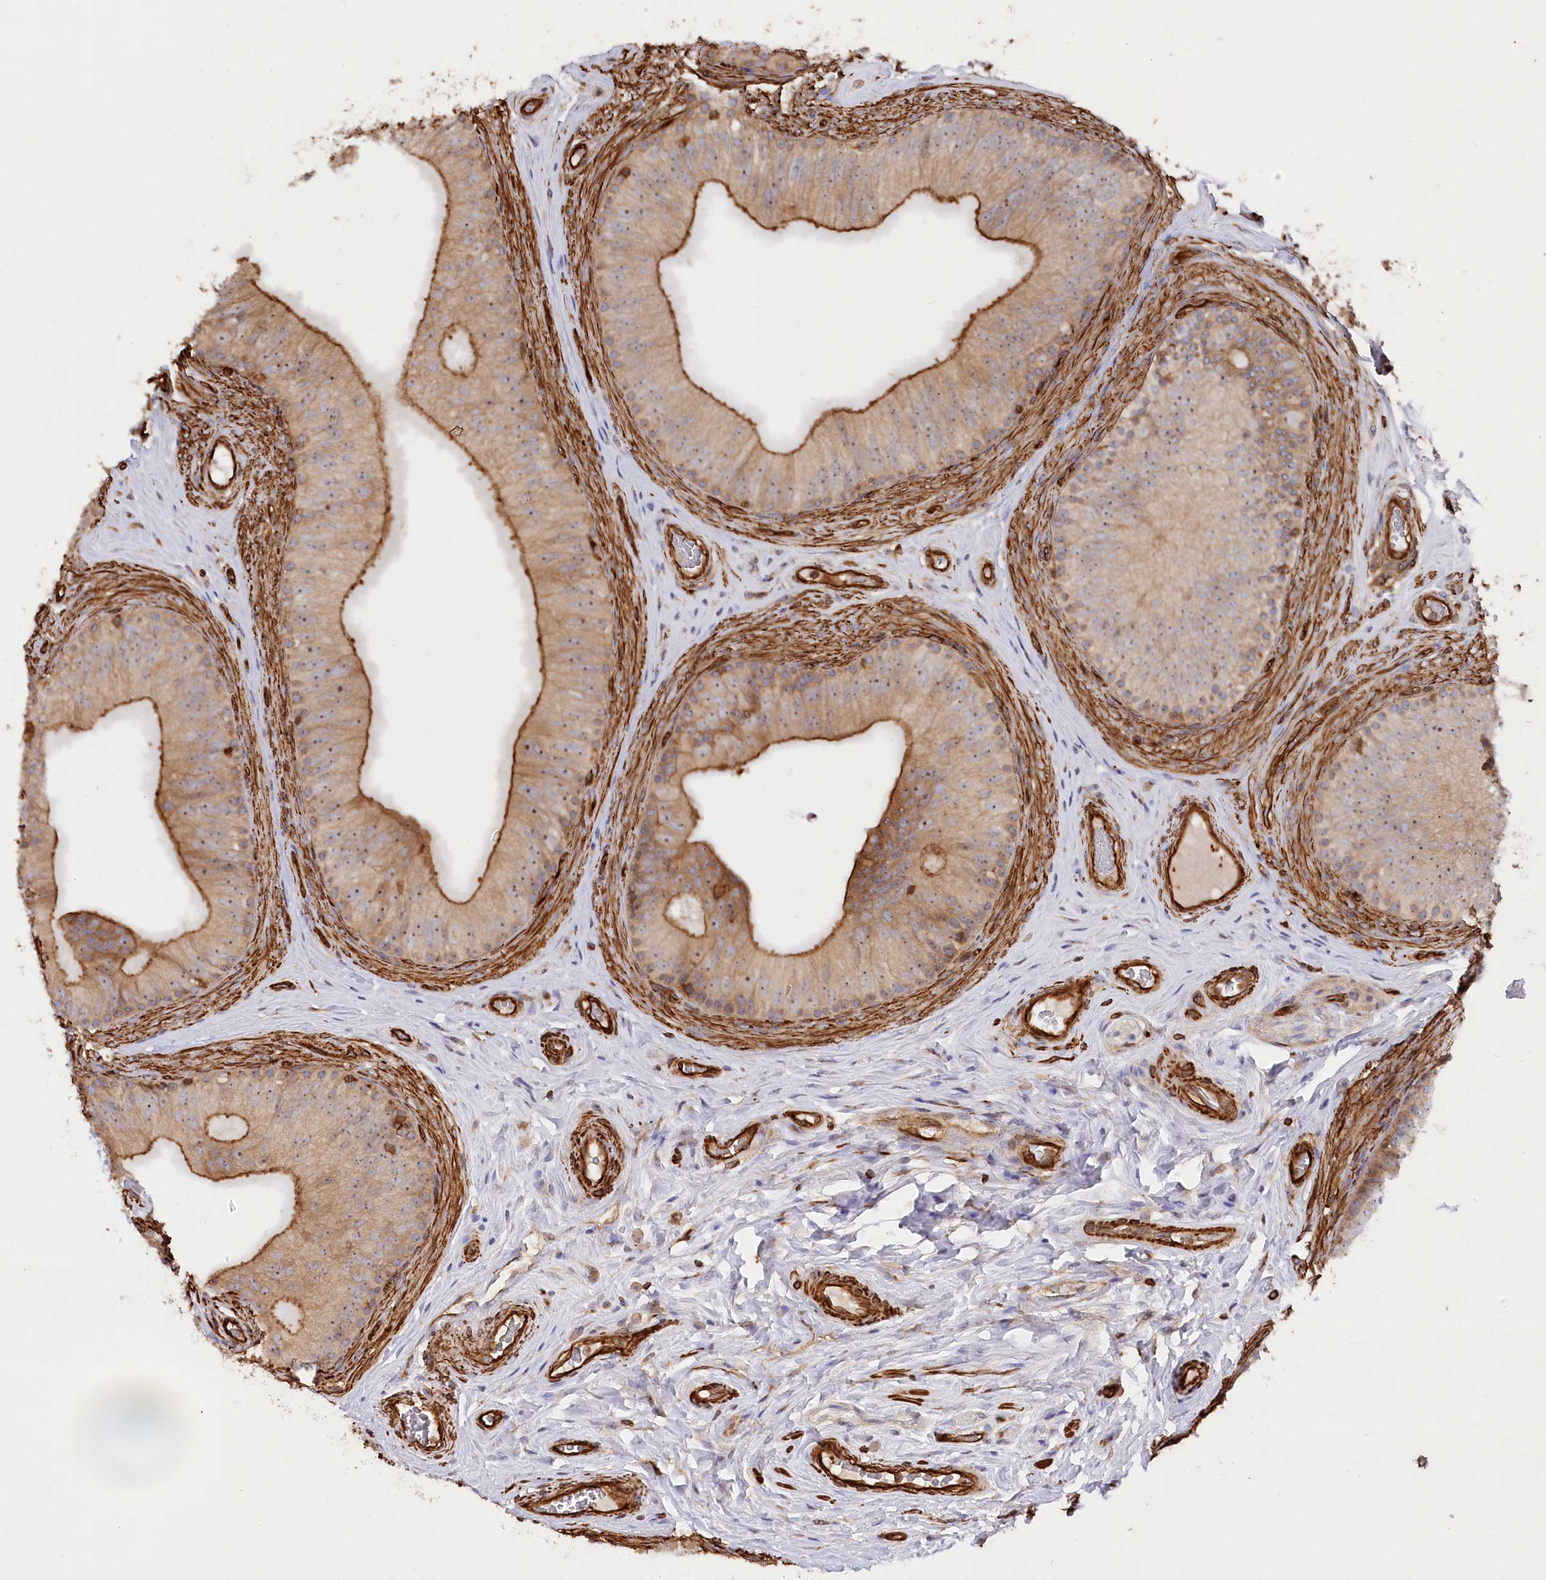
{"staining": {"intensity": "moderate", "quantity": ">75%", "location": "cytoplasmic/membranous,nuclear"}, "tissue": "epididymis", "cell_type": "Glandular cells", "image_type": "normal", "snomed": [{"axis": "morphology", "description": "Normal tissue, NOS"}, {"axis": "topography", "description": "Epididymis"}], "caption": "A brown stain shows moderate cytoplasmic/membranous,nuclear positivity of a protein in glandular cells of normal epididymis. (DAB (3,3'-diaminobenzidine) IHC with brightfield microscopy, high magnification).", "gene": "WDR36", "patient": {"sex": "male", "age": 46}}